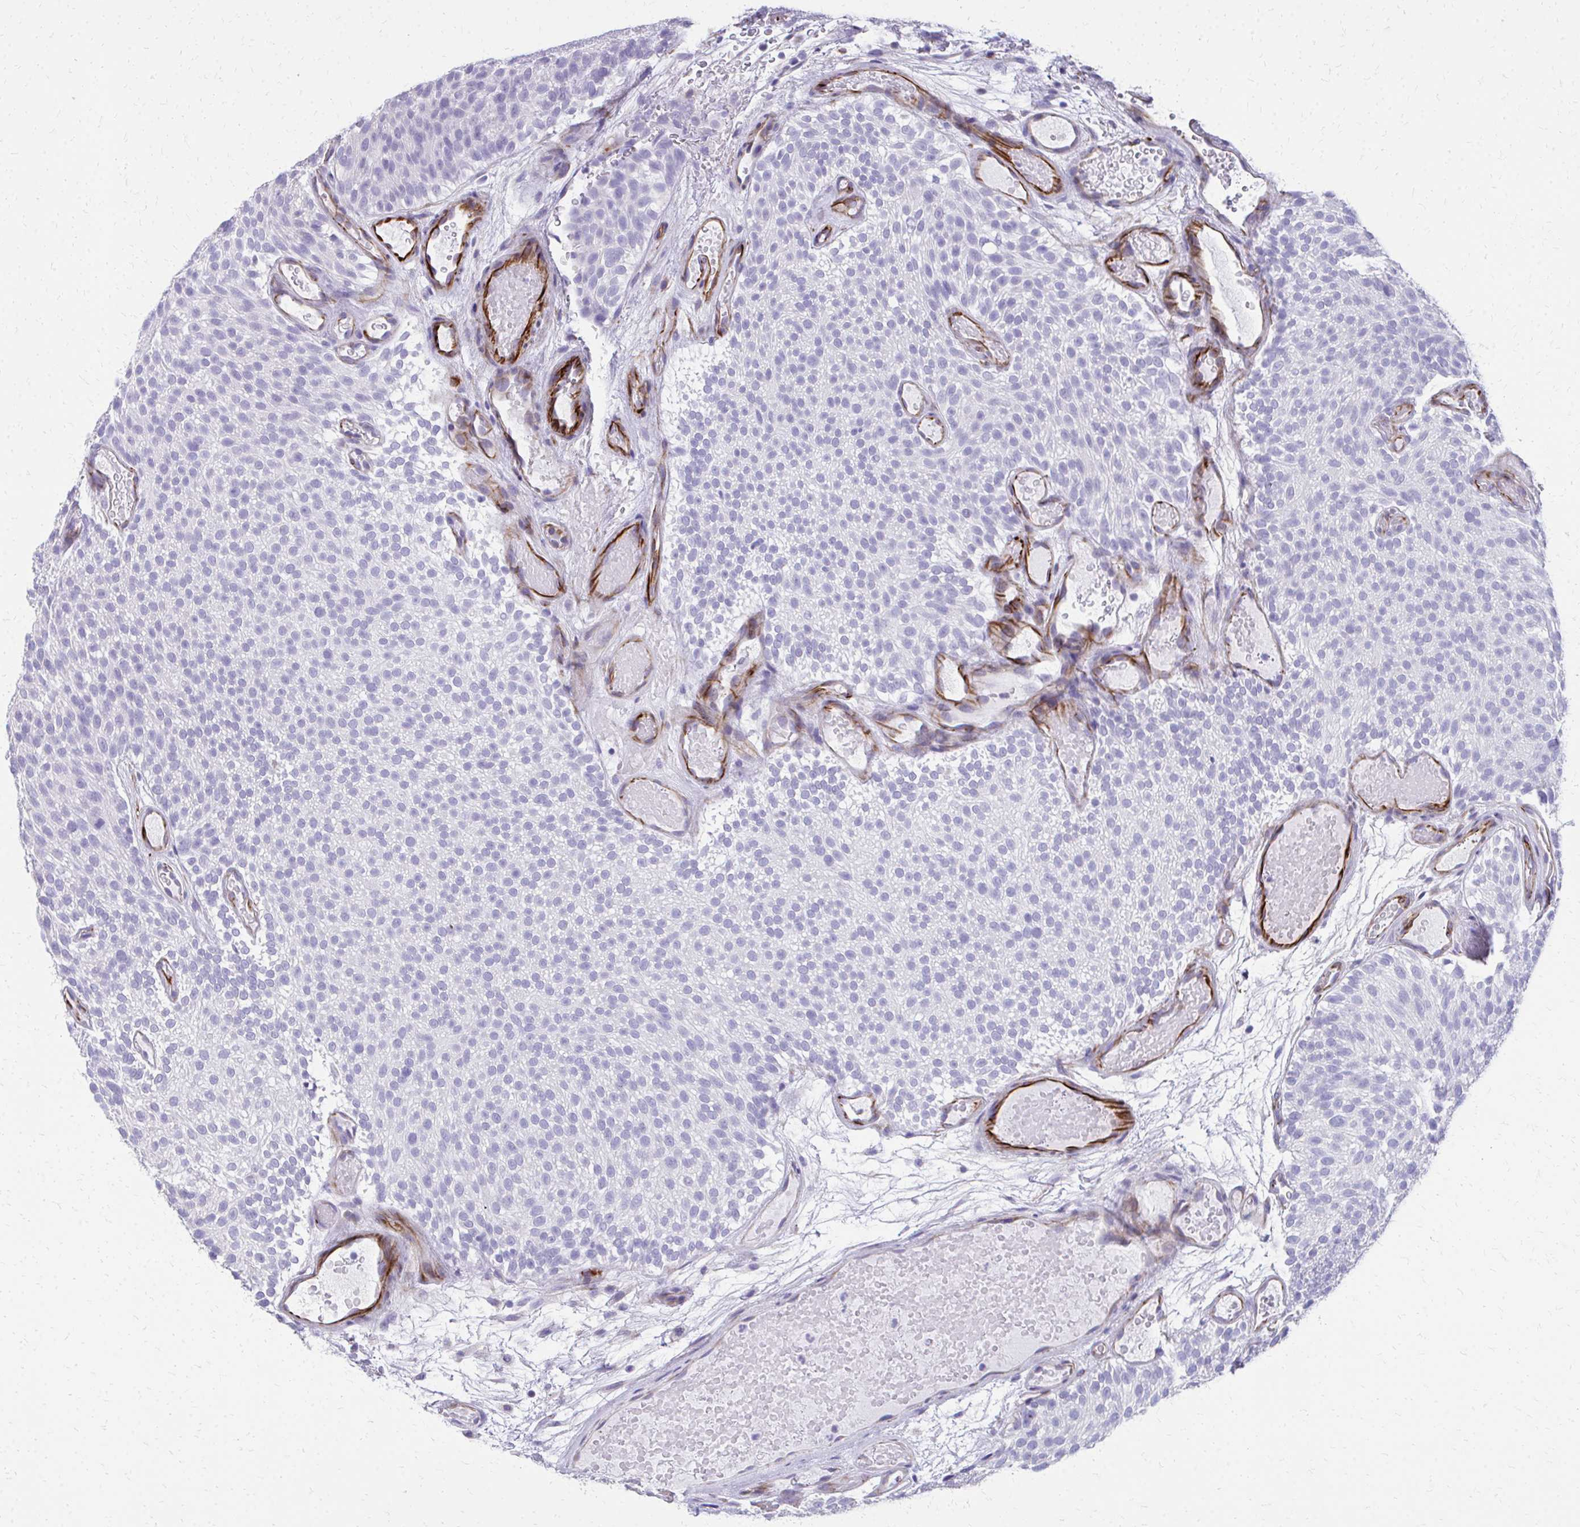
{"staining": {"intensity": "negative", "quantity": "none", "location": "none"}, "tissue": "urothelial cancer", "cell_type": "Tumor cells", "image_type": "cancer", "snomed": [{"axis": "morphology", "description": "Urothelial carcinoma, Low grade"}, {"axis": "topography", "description": "Urinary bladder"}], "caption": "Urothelial cancer was stained to show a protein in brown. There is no significant positivity in tumor cells.", "gene": "TRIM6", "patient": {"sex": "male", "age": 78}}